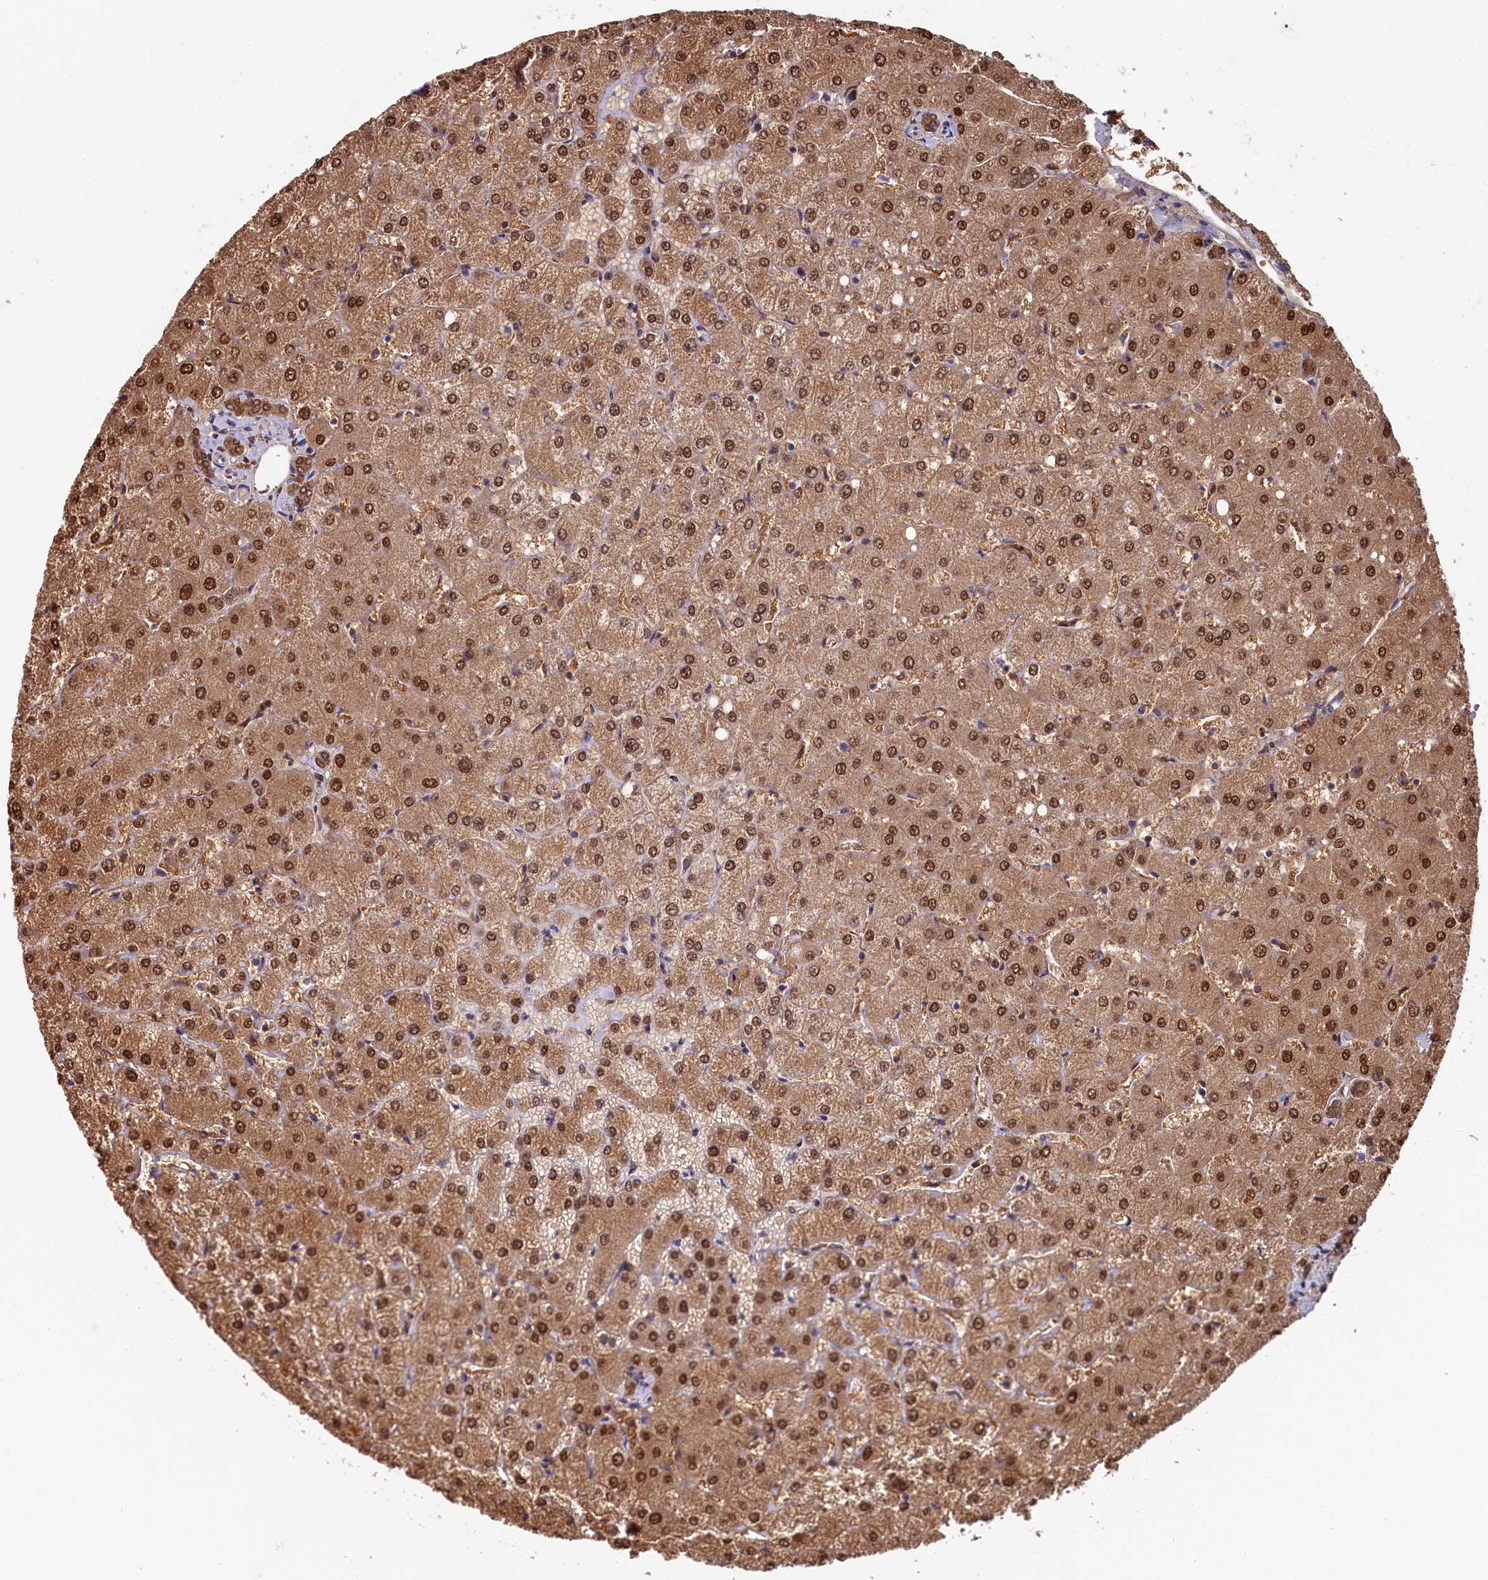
{"staining": {"intensity": "moderate", "quantity": "25%-75%", "location": "cytoplasmic/membranous,nuclear"}, "tissue": "liver", "cell_type": "Cholangiocytes", "image_type": "normal", "snomed": [{"axis": "morphology", "description": "Normal tissue, NOS"}, {"axis": "topography", "description": "Liver"}], "caption": "The micrograph reveals staining of unremarkable liver, revealing moderate cytoplasmic/membranous,nuclear protein positivity (brown color) within cholangiocytes. The protein is shown in brown color, while the nuclei are stained blue.", "gene": "C11orf54", "patient": {"sex": "female", "age": 54}}